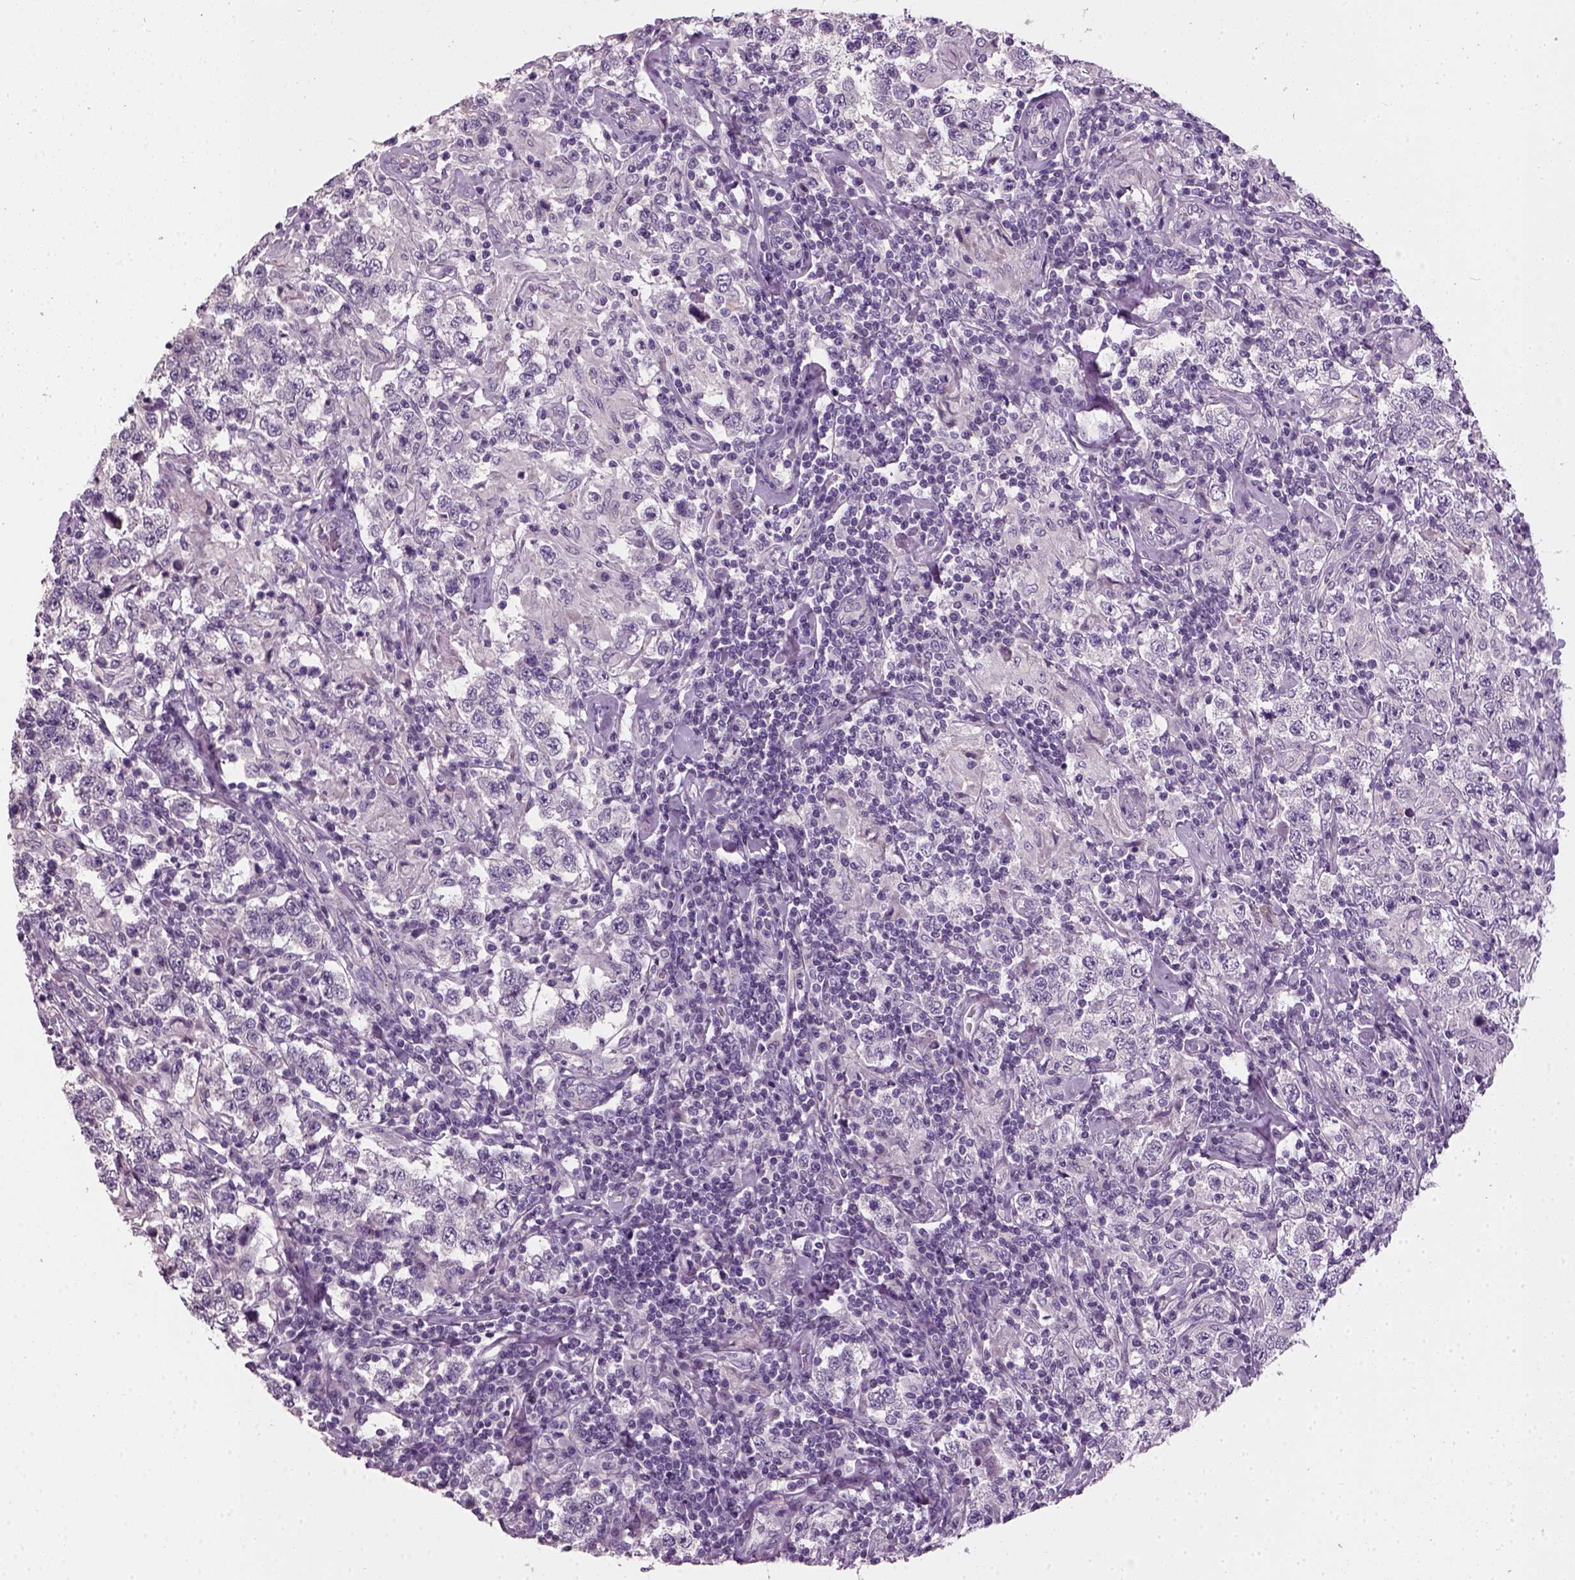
{"staining": {"intensity": "negative", "quantity": "none", "location": "none"}, "tissue": "testis cancer", "cell_type": "Tumor cells", "image_type": "cancer", "snomed": [{"axis": "morphology", "description": "Seminoma, NOS"}, {"axis": "morphology", "description": "Carcinoma, Embryonal, NOS"}, {"axis": "topography", "description": "Testis"}], "caption": "Immunohistochemistry image of neoplastic tissue: human embryonal carcinoma (testis) stained with DAB reveals no significant protein expression in tumor cells.", "gene": "ELOVL3", "patient": {"sex": "male", "age": 41}}